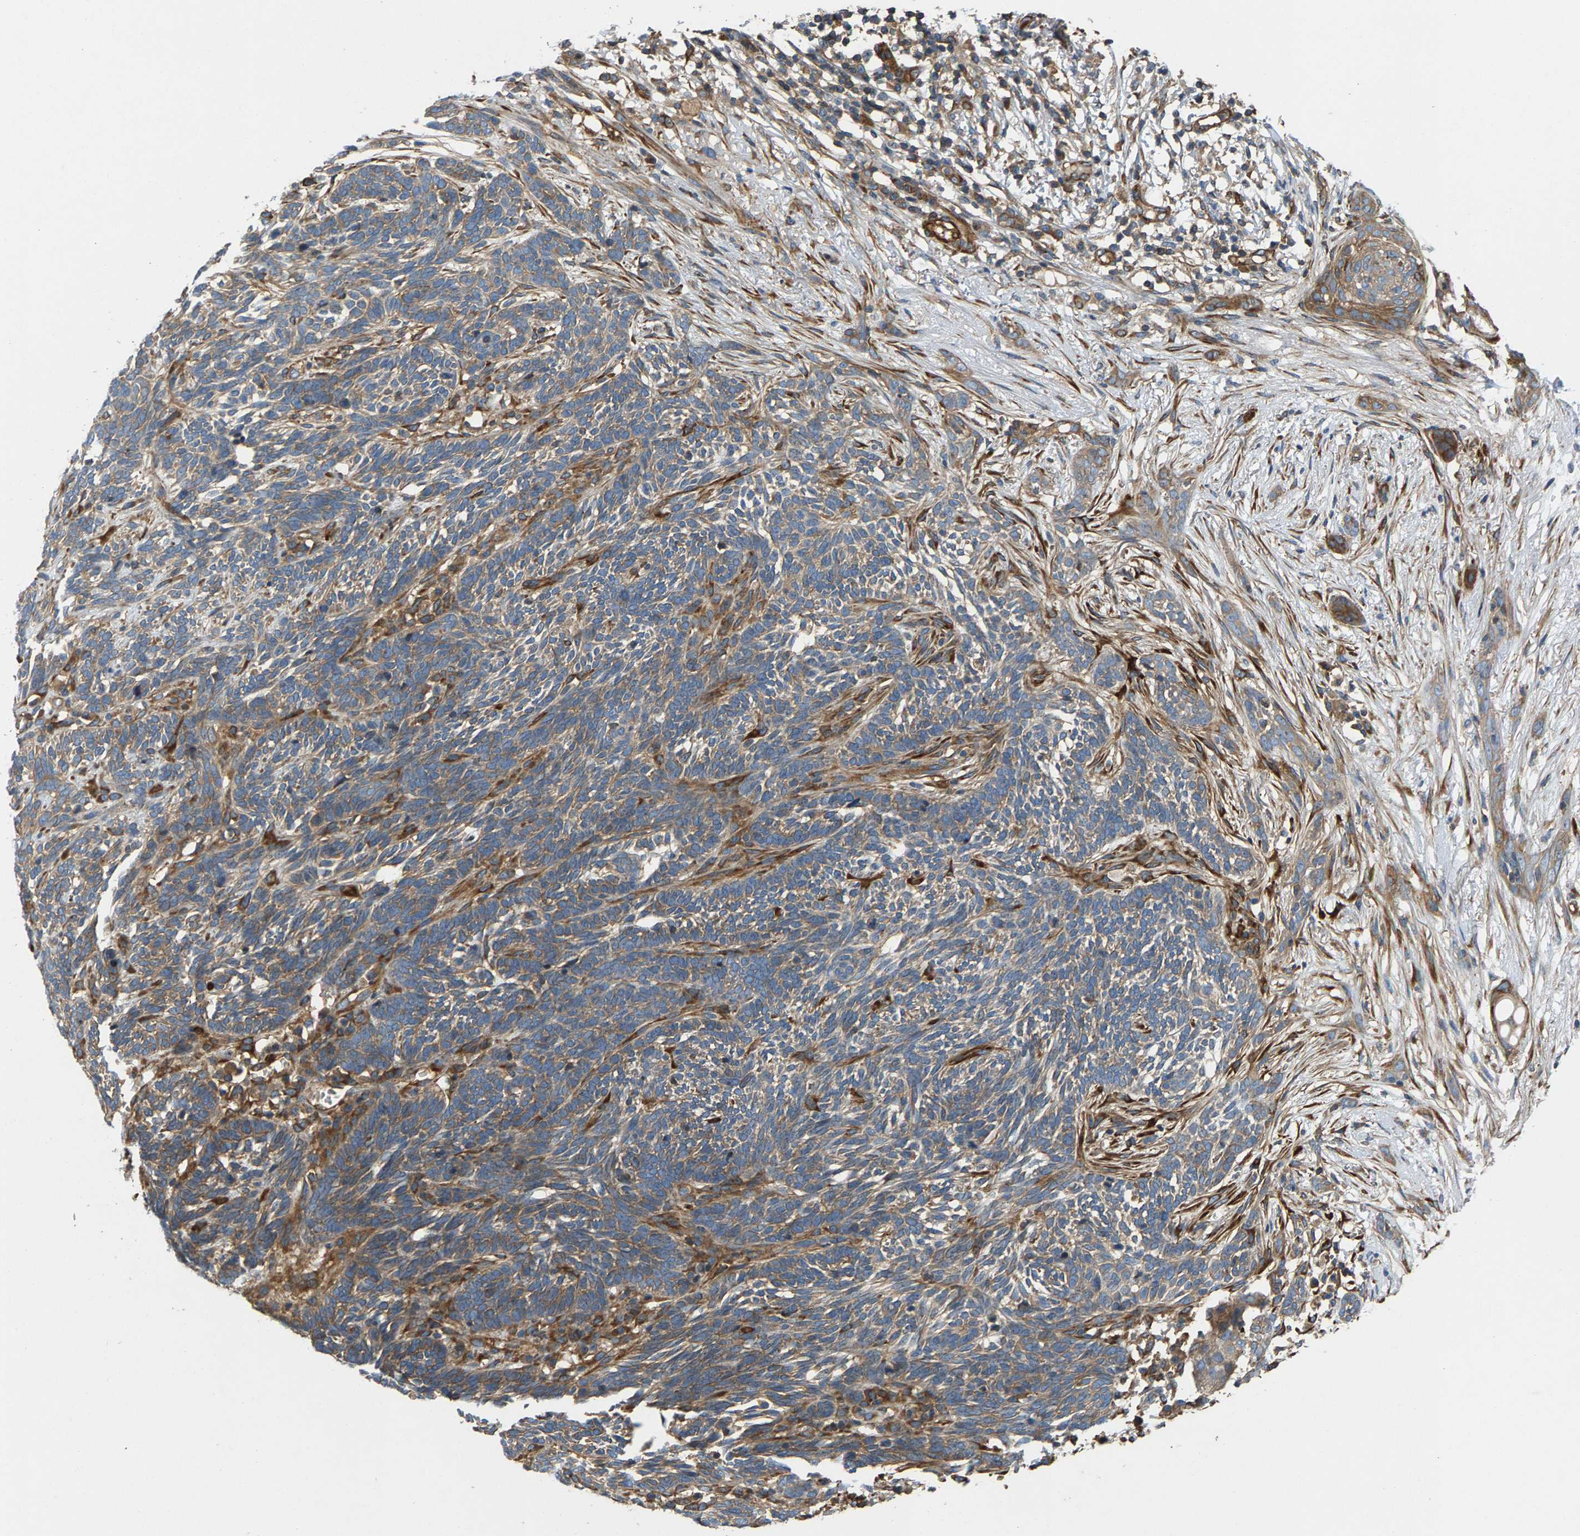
{"staining": {"intensity": "weak", "quantity": "25%-75%", "location": "cytoplasmic/membranous"}, "tissue": "skin cancer", "cell_type": "Tumor cells", "image_type": "cancer", "snomed": [{"axis": "morphology", "description": "Basal cell carcinoma"}, {"axis": "morphology", "description": "Adnexal tumor, benign"}, {"axis": "topography", "description": "Skin"}], "caption": "The photomicrograph shows immunohistochemical staining of basal cell carcinoma (skin). There is weak cytoplasmic/membranous positivity is present in about 25%-75% of tumor cells. Nuclei are stained in blue.", "gene": "PDCL", "patient": {"sex": "female", "age": 42}}